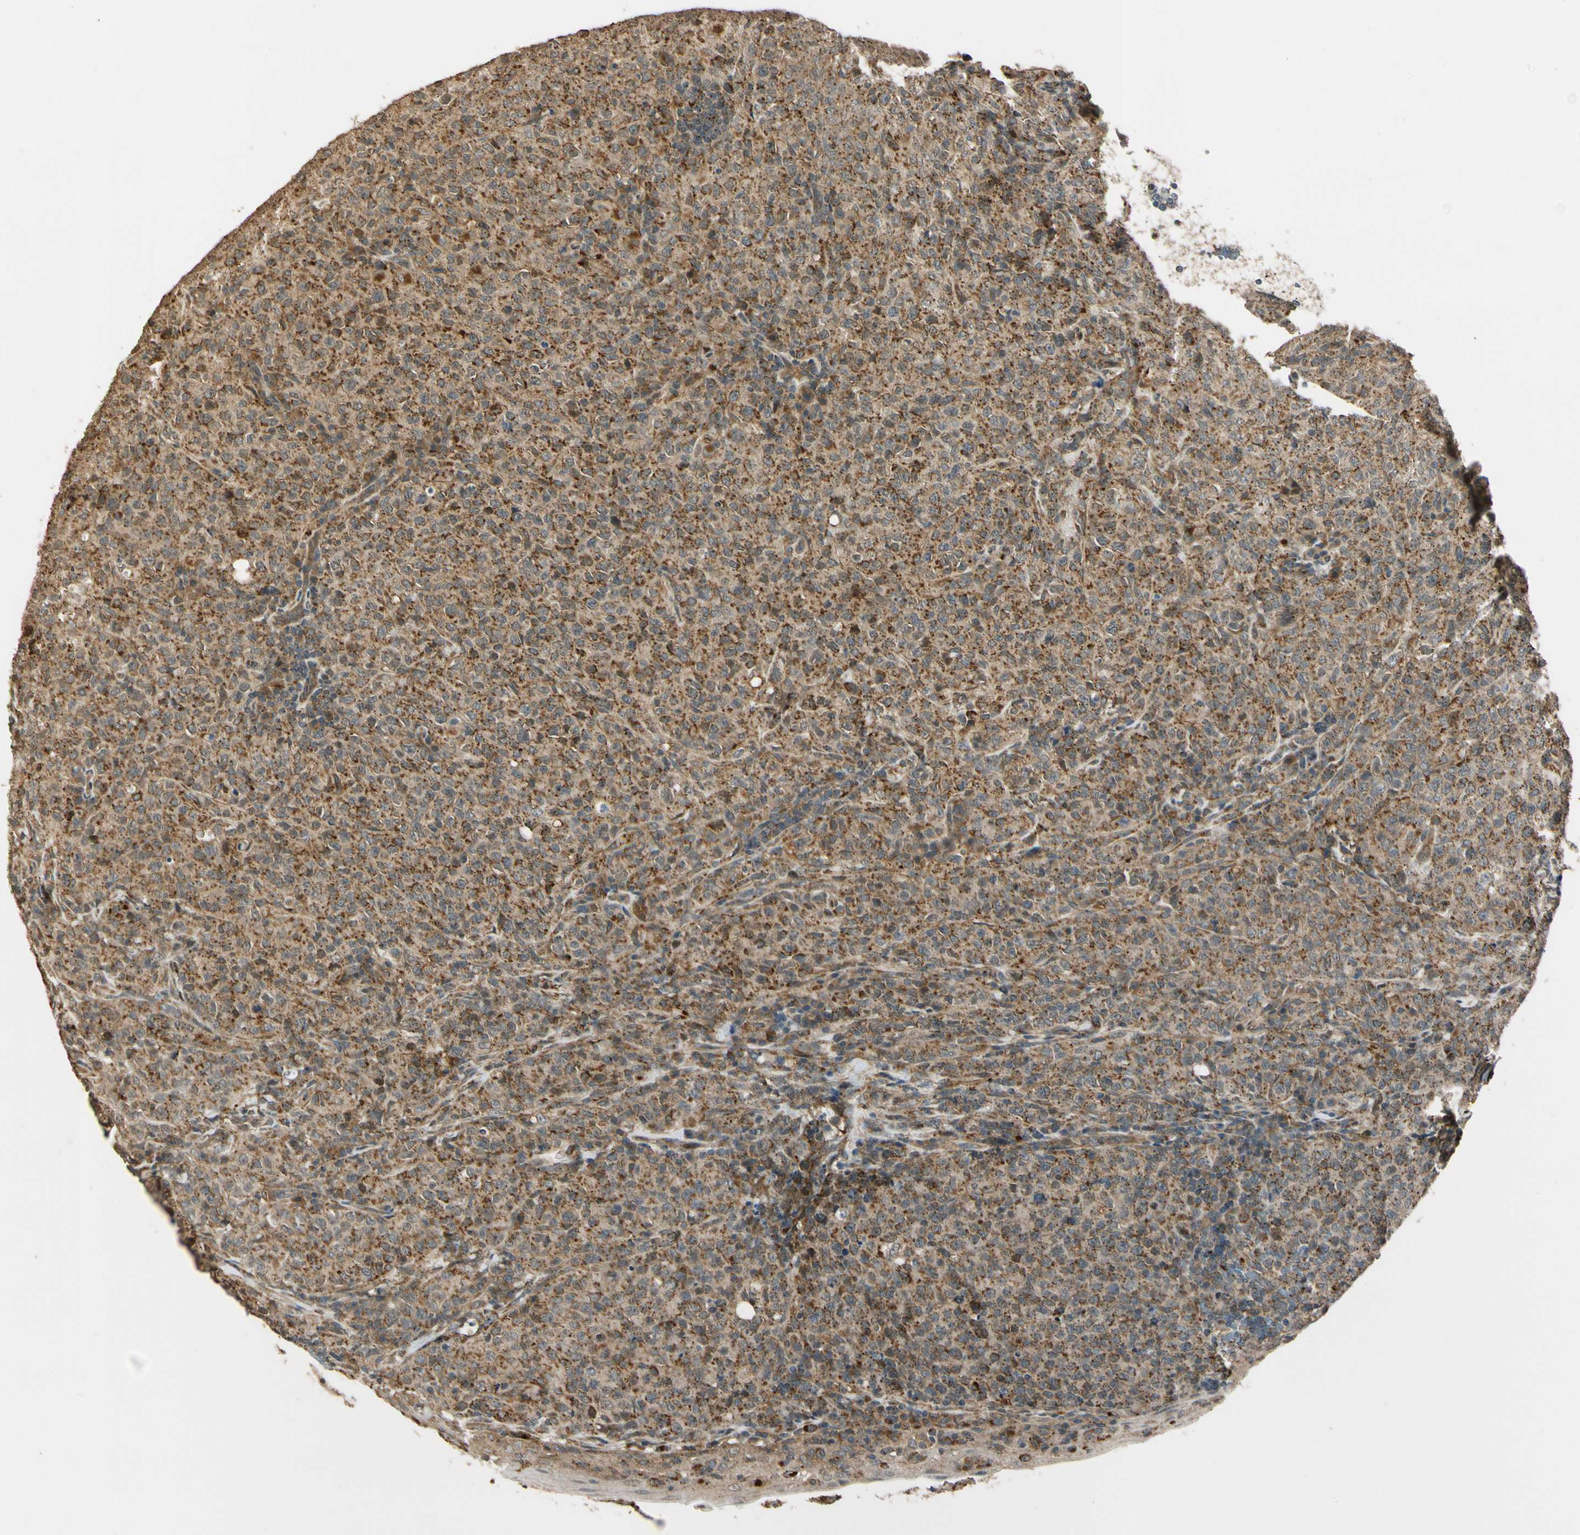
{"staining": {"intensity": "moderate", "quantity": ">75%", "location": "cytoplasmic/membranous"}, "tissue": "lymphoma", "cell_type": "Tumor cells", "image_type": "cancer", "snomed": [{"axis": "morphology", "description": "Malignant lymphoma, non-Hodgkin's type, High grade"}, {"axis": "topography", "description": "Tonsil"}], "caption": "The photomicrograph demonstrates immunohistochemical staining of lymphoma. There is moderate cytoplasmic/membranous positivity is seen in approximately >75% of tumor cells.", "gene": "LAMTOR1", "patient": {"sex": "female", "age": 36}}